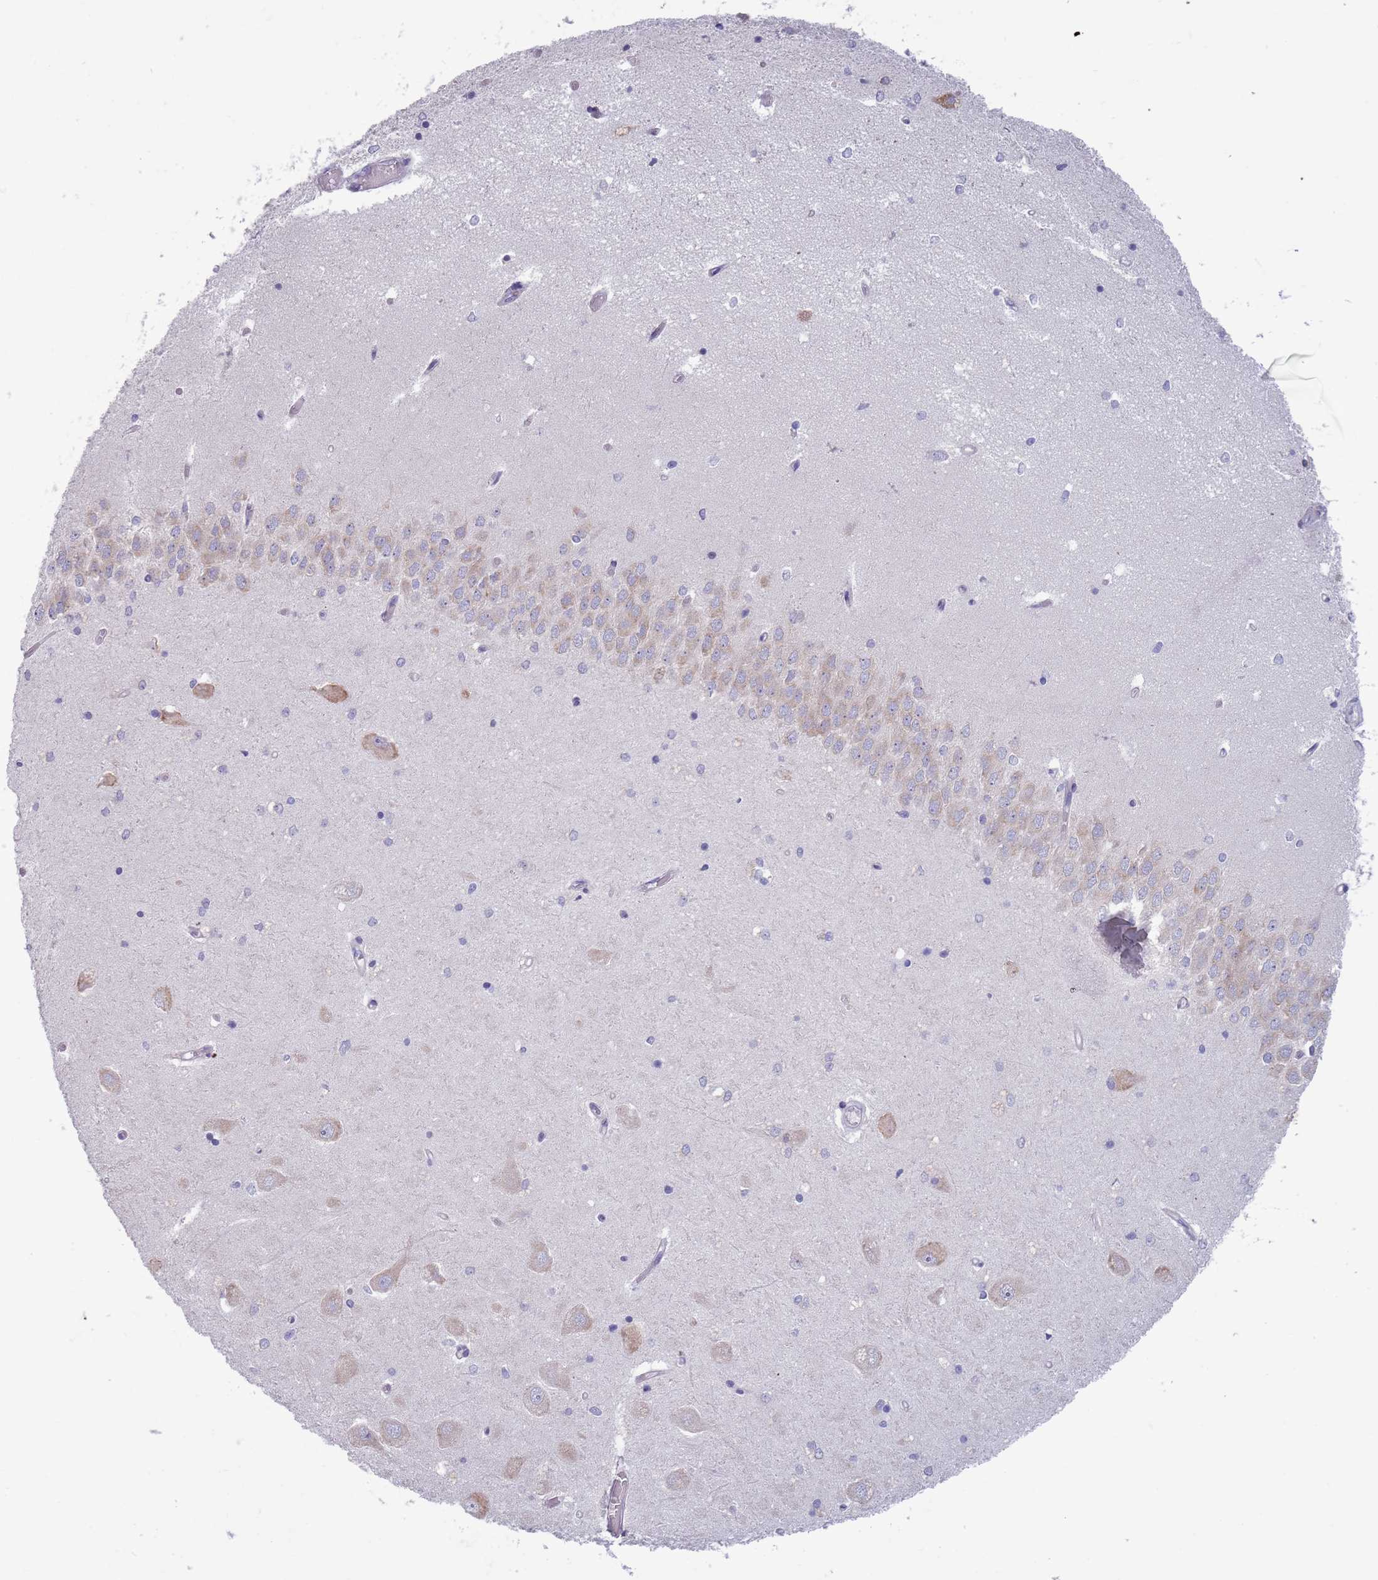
{"staining": {"intensity": "negative", "quantity": "none", "location": "none"}, "tissue": "hippocampus", "cell_type": "Glial cells", "image_type": "normal", "snomed": [{"axis": "morphology", "description": "Normal tissue, NOS"}, {"axis": "topography", "description": "Hippocampus"}], "caption": "This is an immunohistochemistry (IHC) image of unremarkable hippocampus. There is no positivity in glial cells.", "gene": "LTB", "patient": {"sex": "male", "age": 45}}